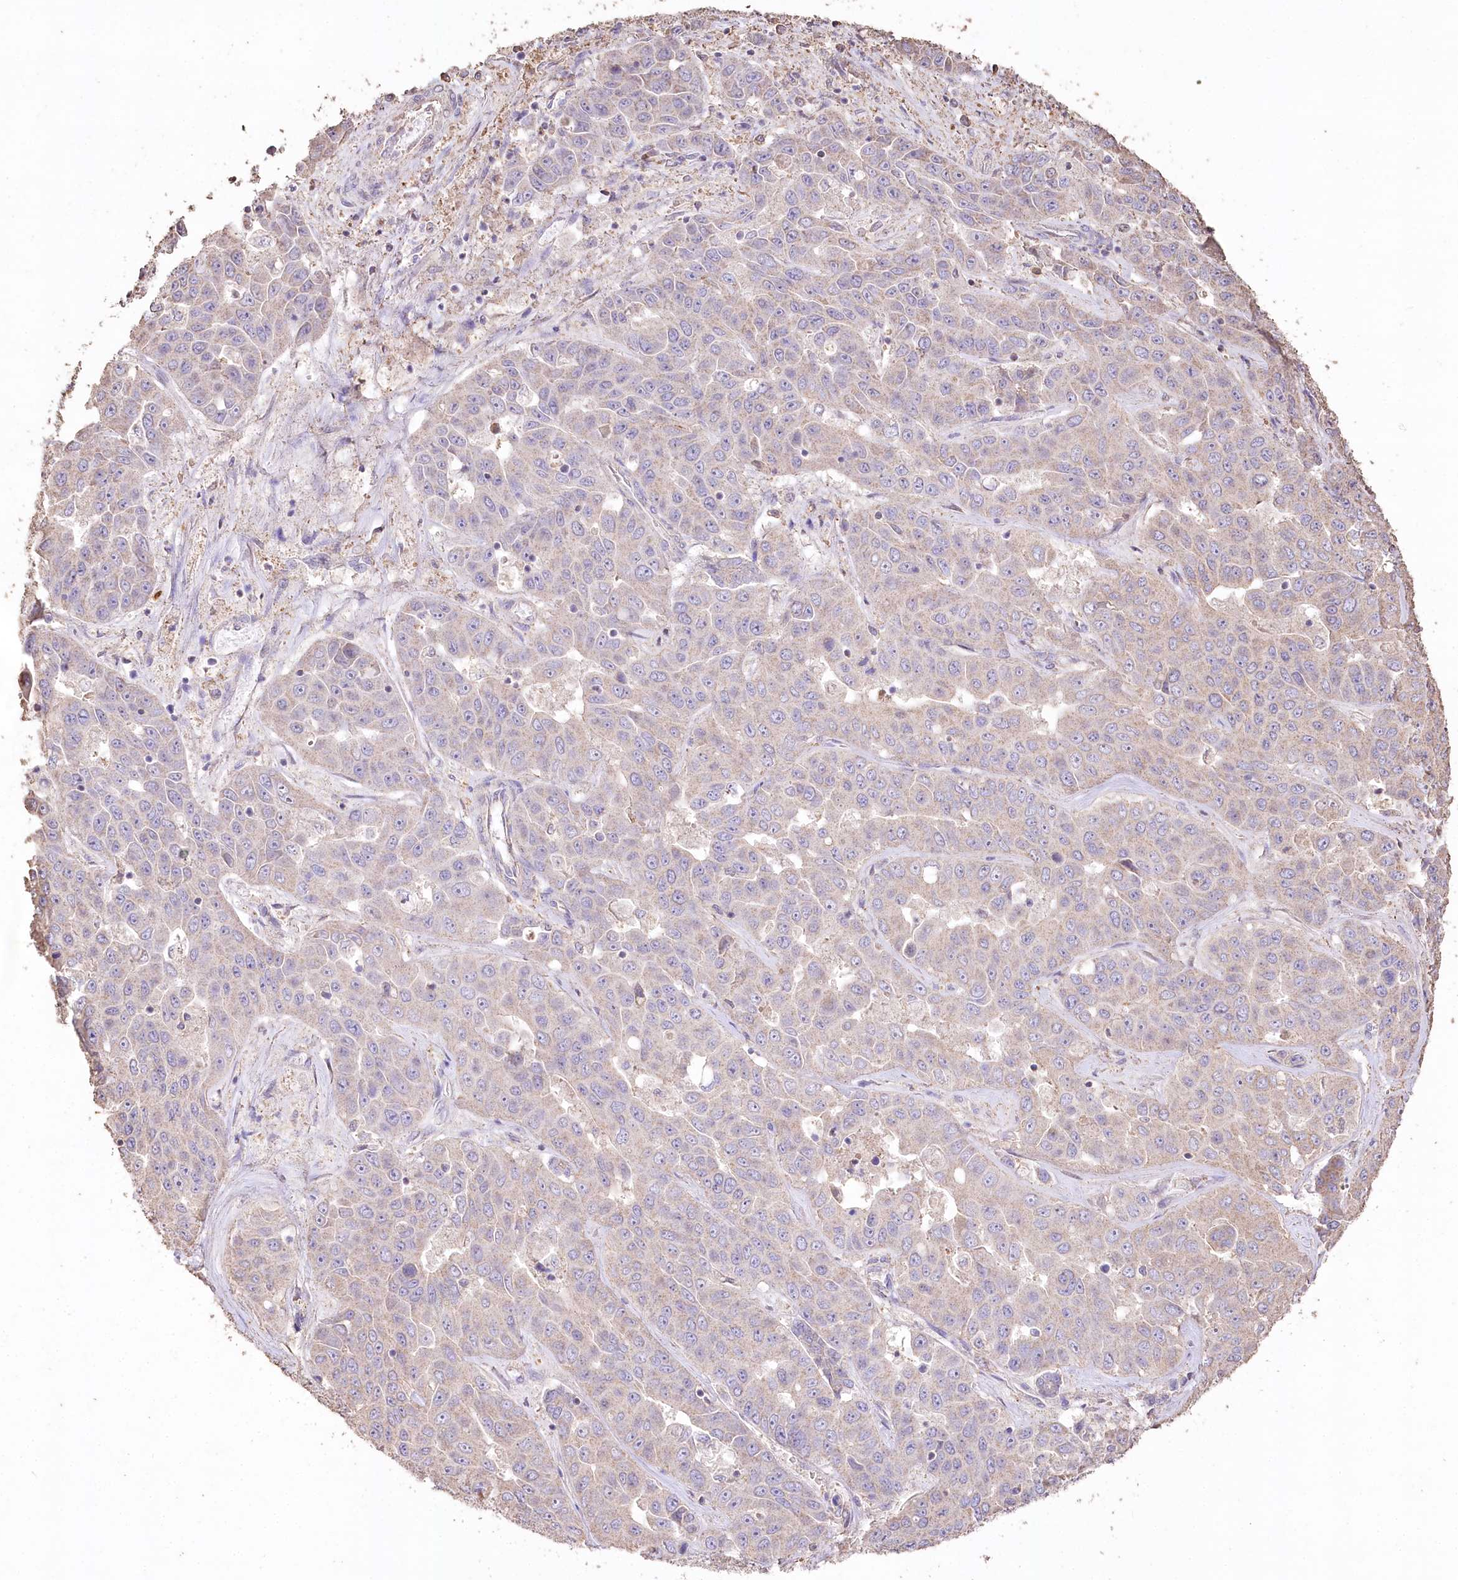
{"staining": {"intensity": "weak", "quantity": "<25%", "location": "cytoplasmic/membranous"}, "tissue": "liver cancer", "cell_type": "Tumor cells", "image_type": "cancer", "snomed": [{"axis": "morphology", "description": "Cholangiocarcinoma"}, {"axis": "topography", "description": "Liver"}], "caption": "Immunohistochemistry of human liver cholangiocarcinoma reveals no staining in tumor cells. (DAB IHC, high magnification).", "gene": "IREB2", "patient": {"sex": "female", "age": 52}}